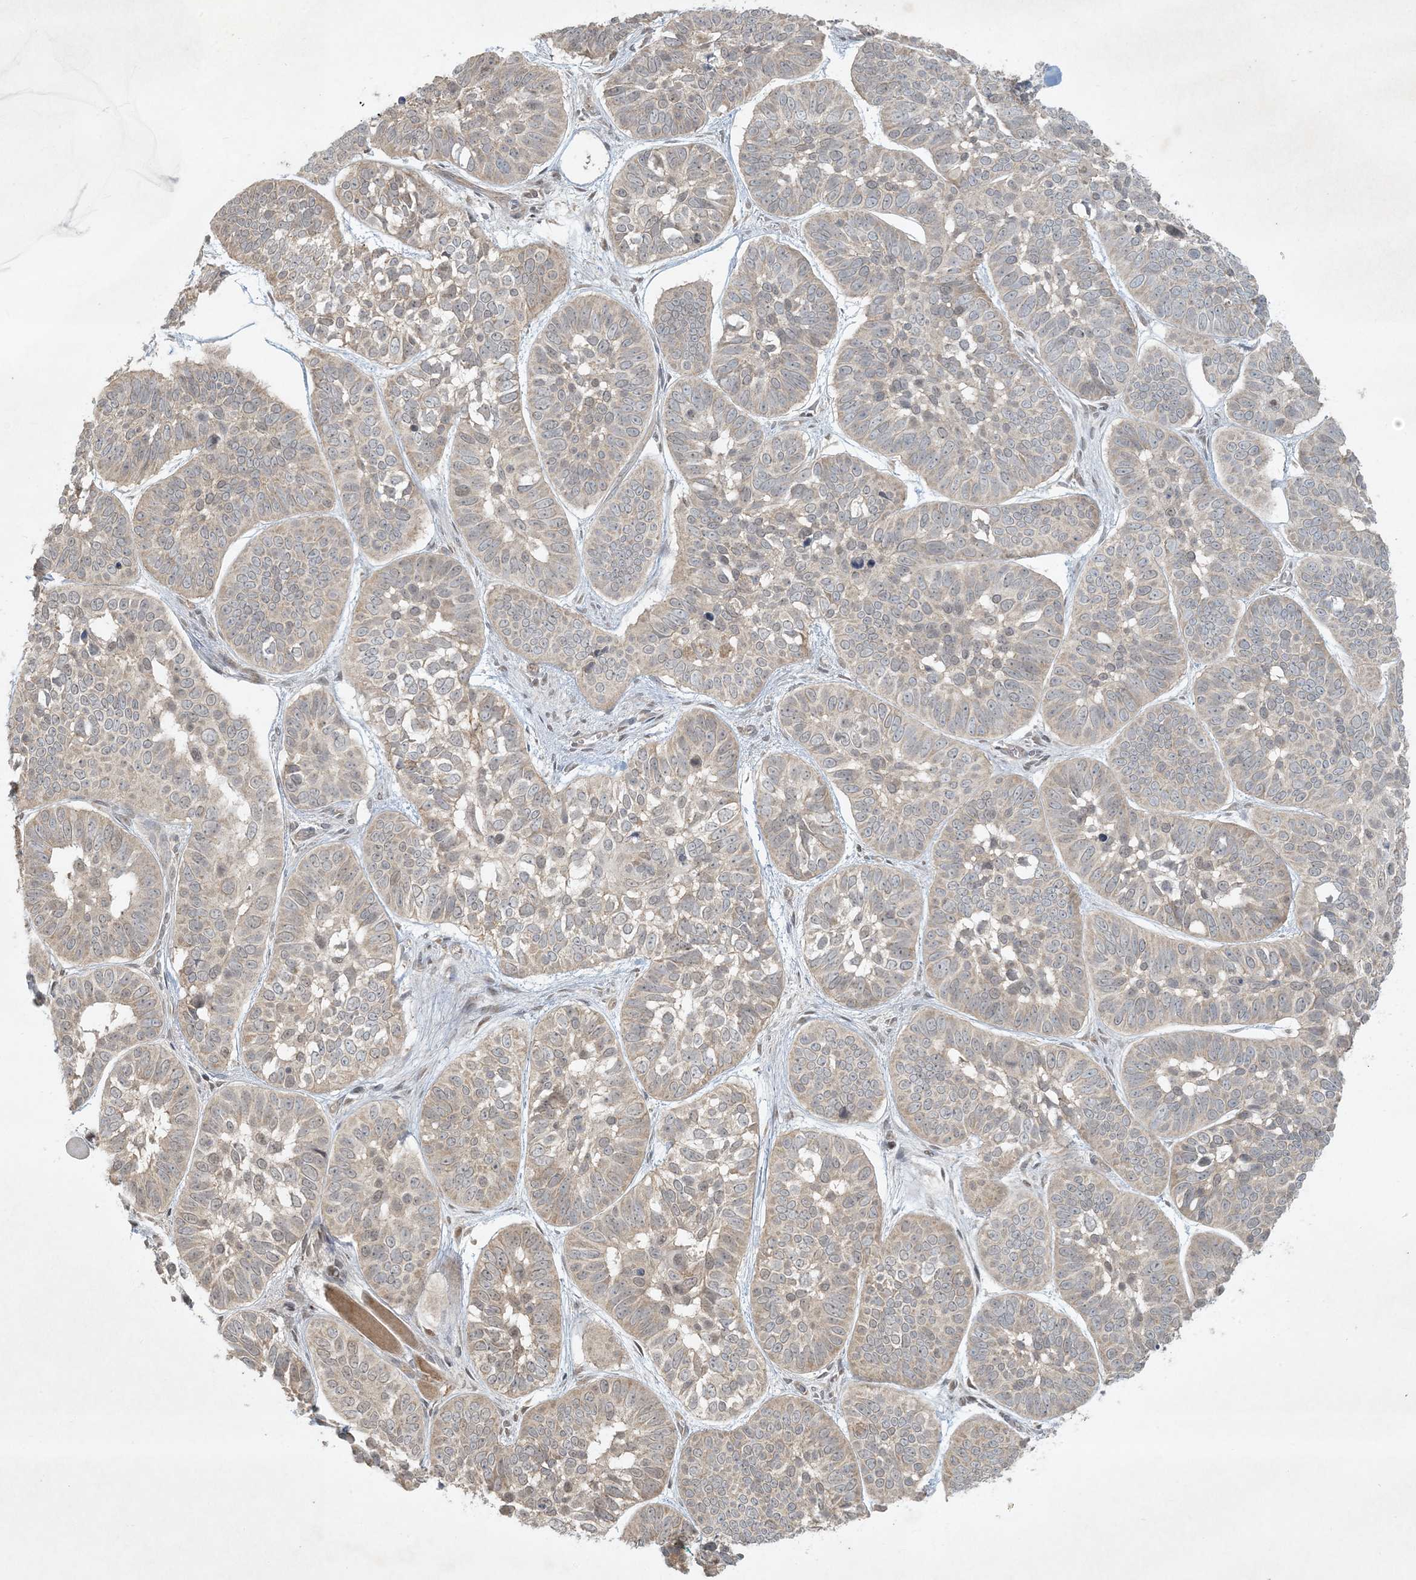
{"staining": {"intensity": "weak", "quantity": "<25%", "location": "cytoplasmic/membranous"}, "tissue": "skin cancer", "cell_type": "Tumor cells", "image_type": "cancer", "snomed": [{"axis": "morphology", "description": "Basal cell carcinoma"}, {"axis": "topography", "description": "Skin"}], "caption": "This is an IHC photomicrograph of human skin cancer (basal cell carcinoma). There is no expression in tumor cells.", "gene": "BCORL1", "patient": {"sex": "male", "age": 62}}